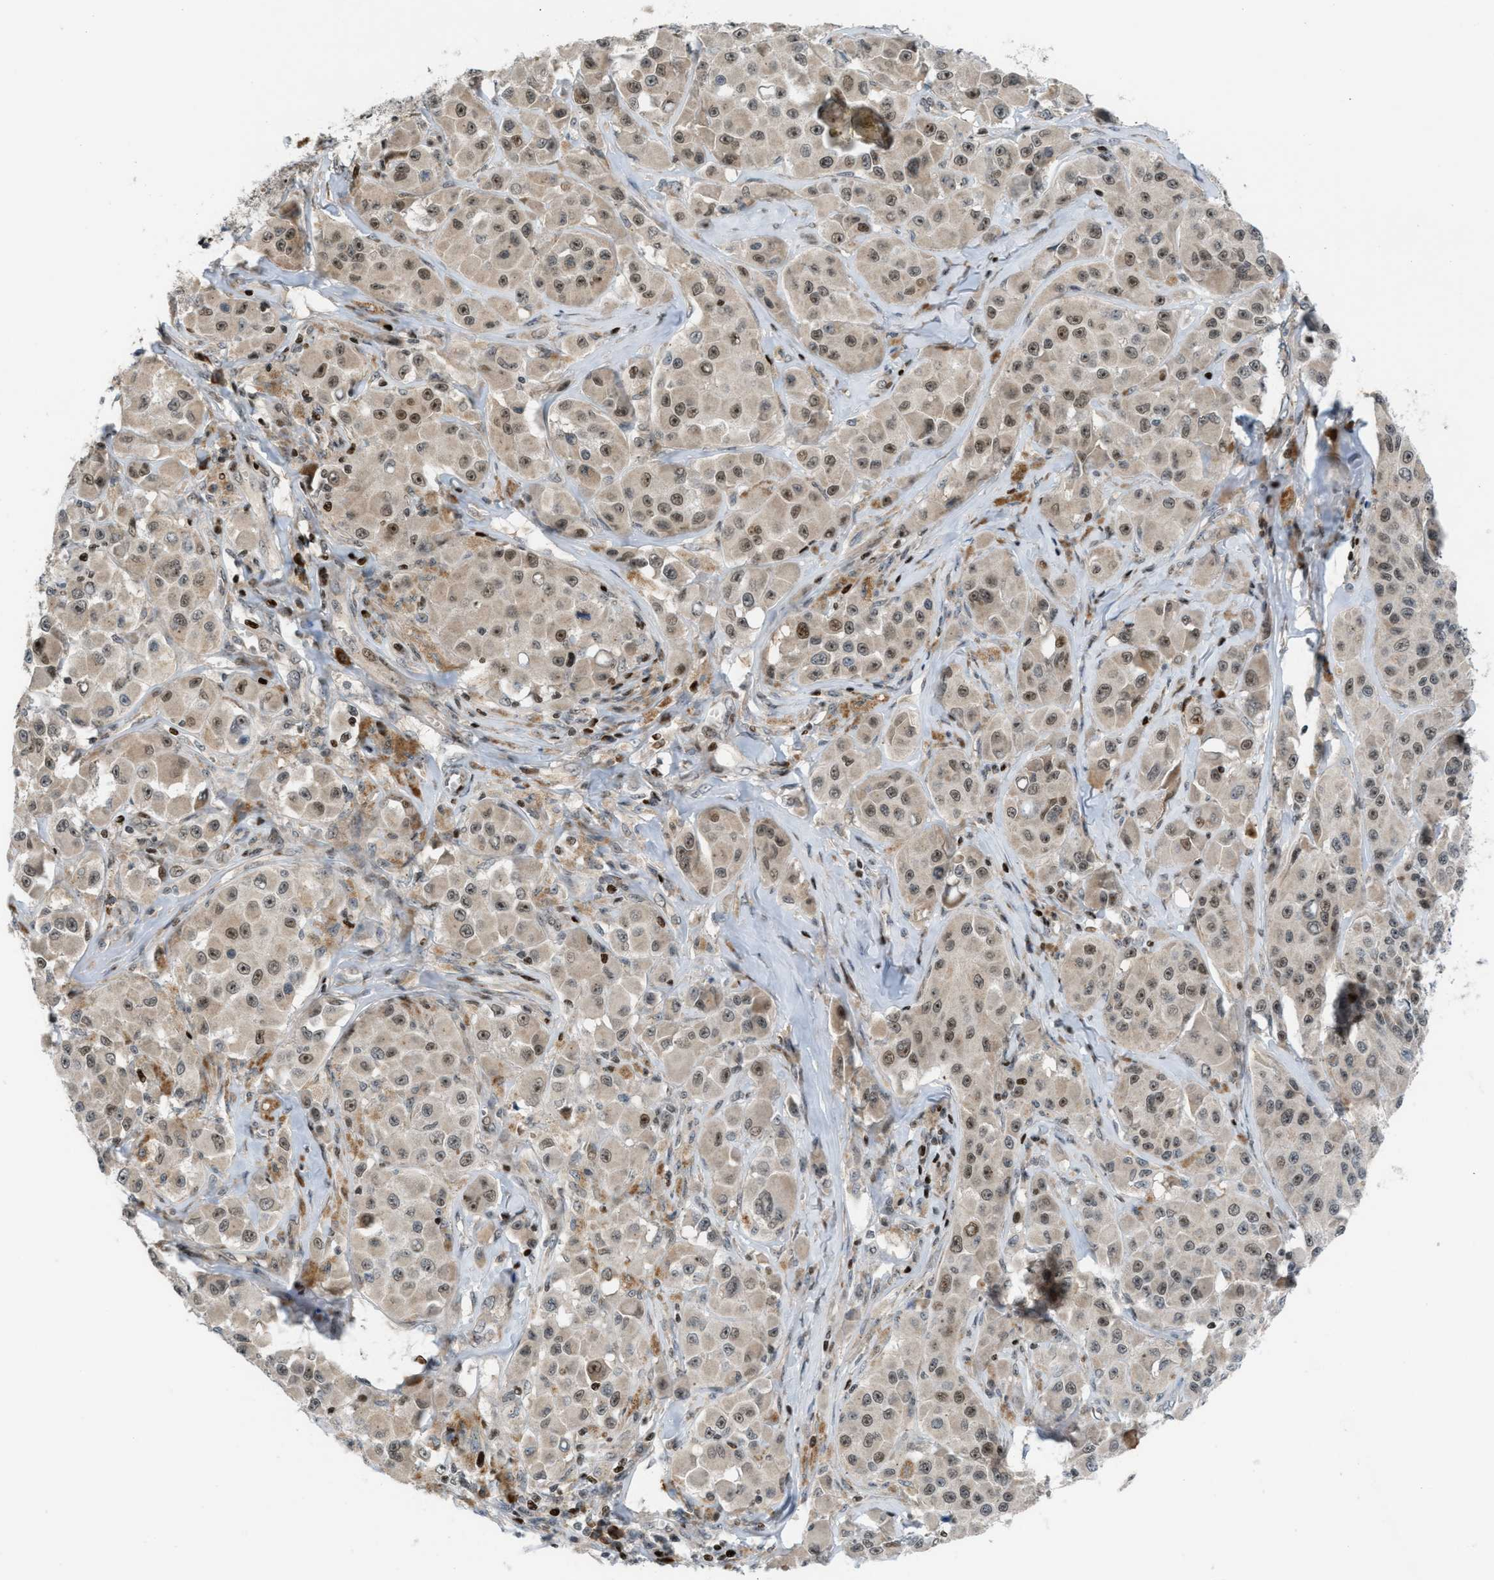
{"staining": {"intensity": "moderate", "quantity": ">75%", "location": "nuclear"}, "tissue": "melanoma", "cell_type": "Tumor cells", "image_type": "cancer", "snomed": [{"axis": "morphology", "description": "Malignant melanoma, NOS"}, {"axis": "topography", "description": "Skin"}], "caption": "Immunohistochemistry (IHC) (DAB (3,3'-diaminobenzidine)) staining of human melanoma demonstrates moderate nuclear protein staining in about >75% of tumor cells. The protein of interest is stained brown, and the nuclei are stained in blue (DAB (3,3'-diaminobenzidine) IHC with brightfield microscopy, high magnification).", "gene": "ZNF276", "patient": {"sex": "male", "age": 84}}